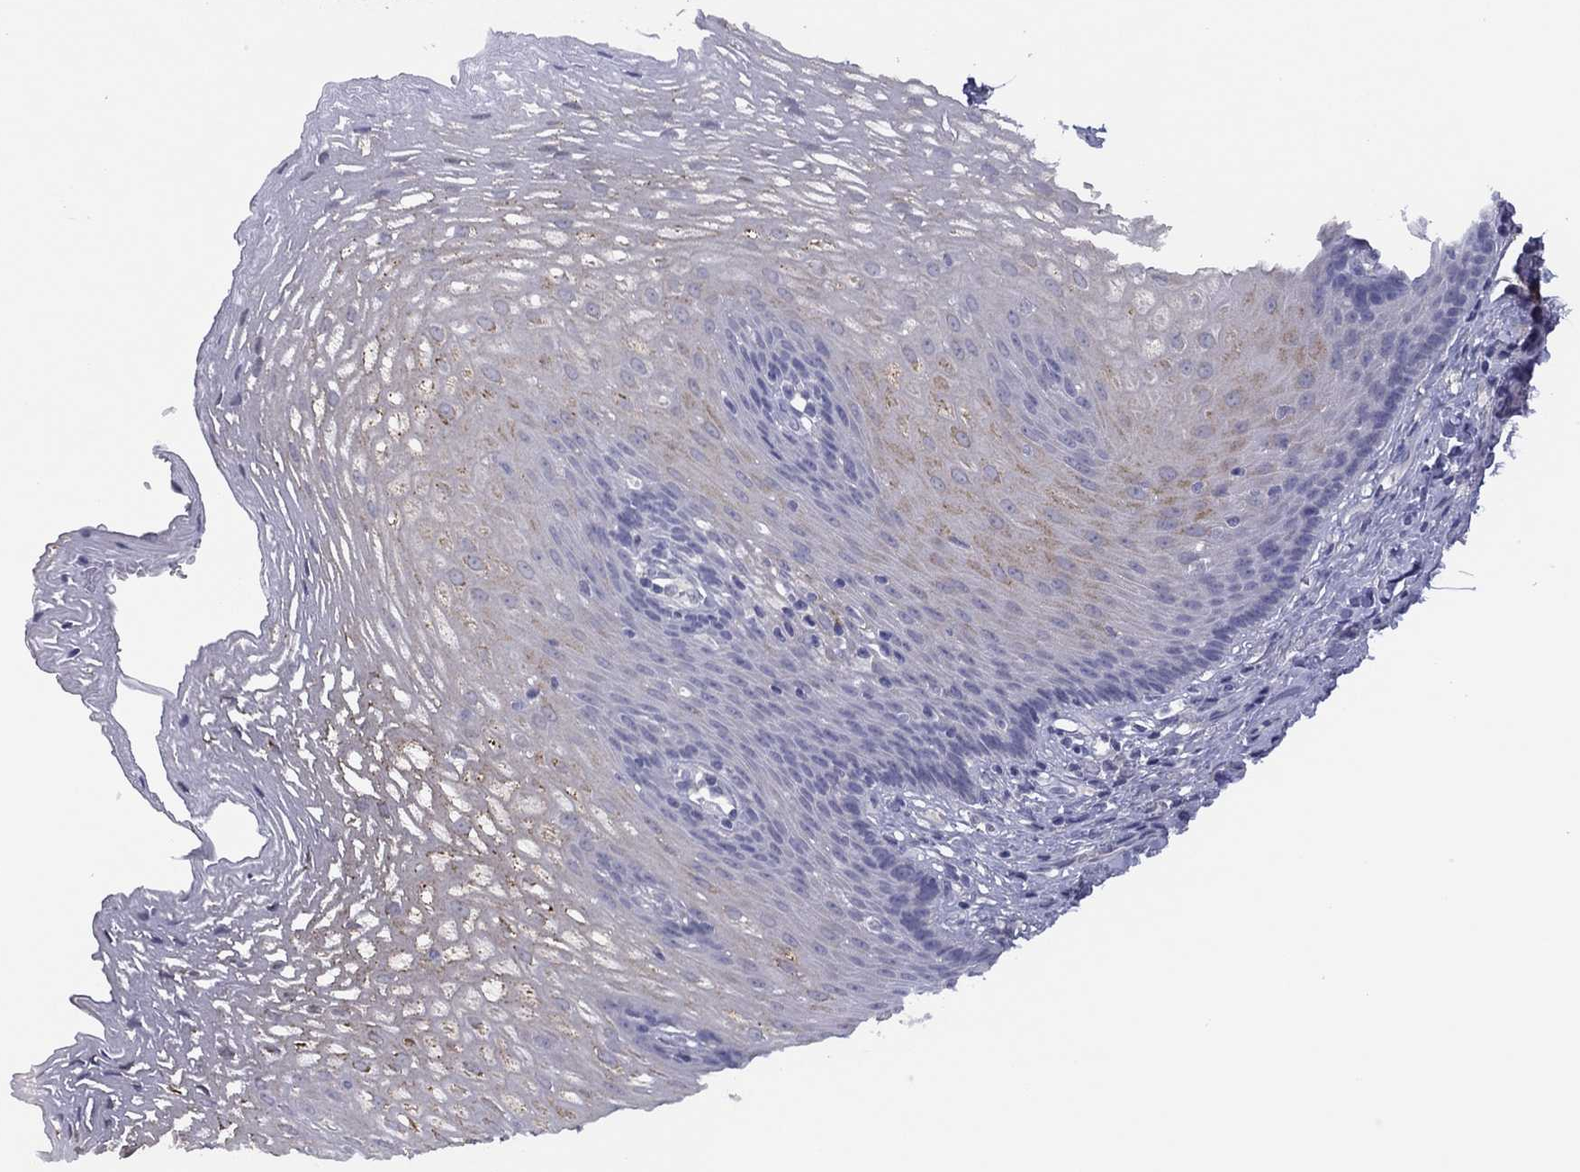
{"staining": {"intensity": "weak", "quantity": "<25%", "location": "cytoplasmic/membranous"}, "tissue": "esophagus", "cell_type": "Squamous epithelial cells", "image_type": "normal", "snomed": [{"axis": "morphology", "description": "Normal tissue, NOS"}, {"axis": "topography", "description": "Esophagus"}], "caption": "Immunohistochemistry photomicrograph of unremarkable esophagus stained for a protein (brown), which demonstrates no expression in squamous epithelial cells. (DAB immunohistochemistry (IHC) visualized using brightfield microscopy, high magnification).", "gene": "CYP2B6", "patient": {"sex": "male", "age": 76}}